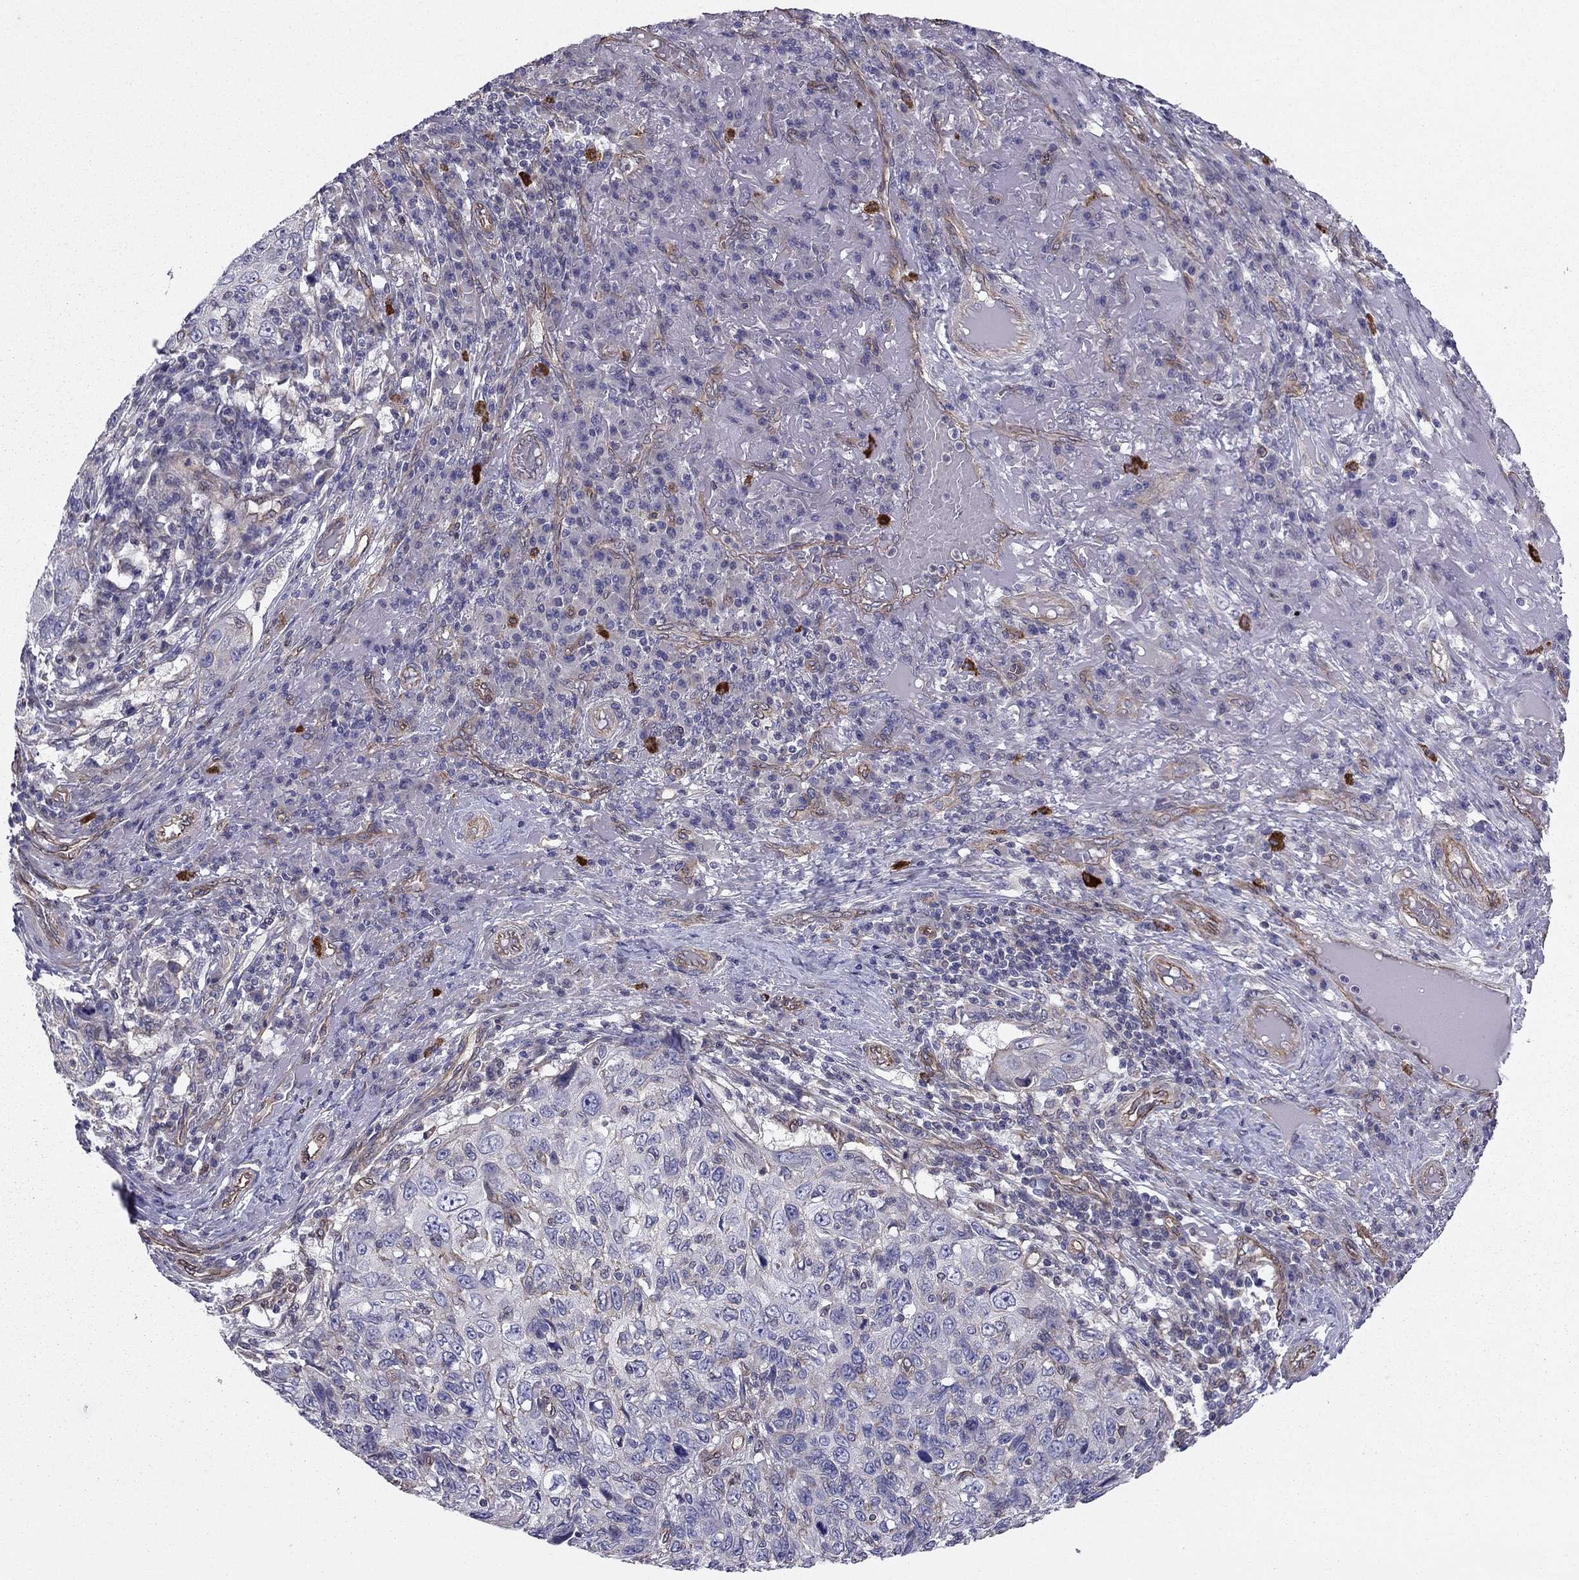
{"staining": {"intensity": "weak", "quantity": "<25%", "location": "cytoplasmic/membranous"}, "tissue": "skin cancer", "cell_type": "Tumor cells", "image_type": "cancer", "snomed": [{"axis": "morphology", "description": "Squamous cell carcinoma, NOS"}, {"axis": "topography", "description": "Skin"}], "caption": "An image of squamous cell carcinoma (skin) stained for a protein displays no brown staining in tumor cells.", "gene": "ENOX1", "patient": {"sex": "male", "age": 92}}